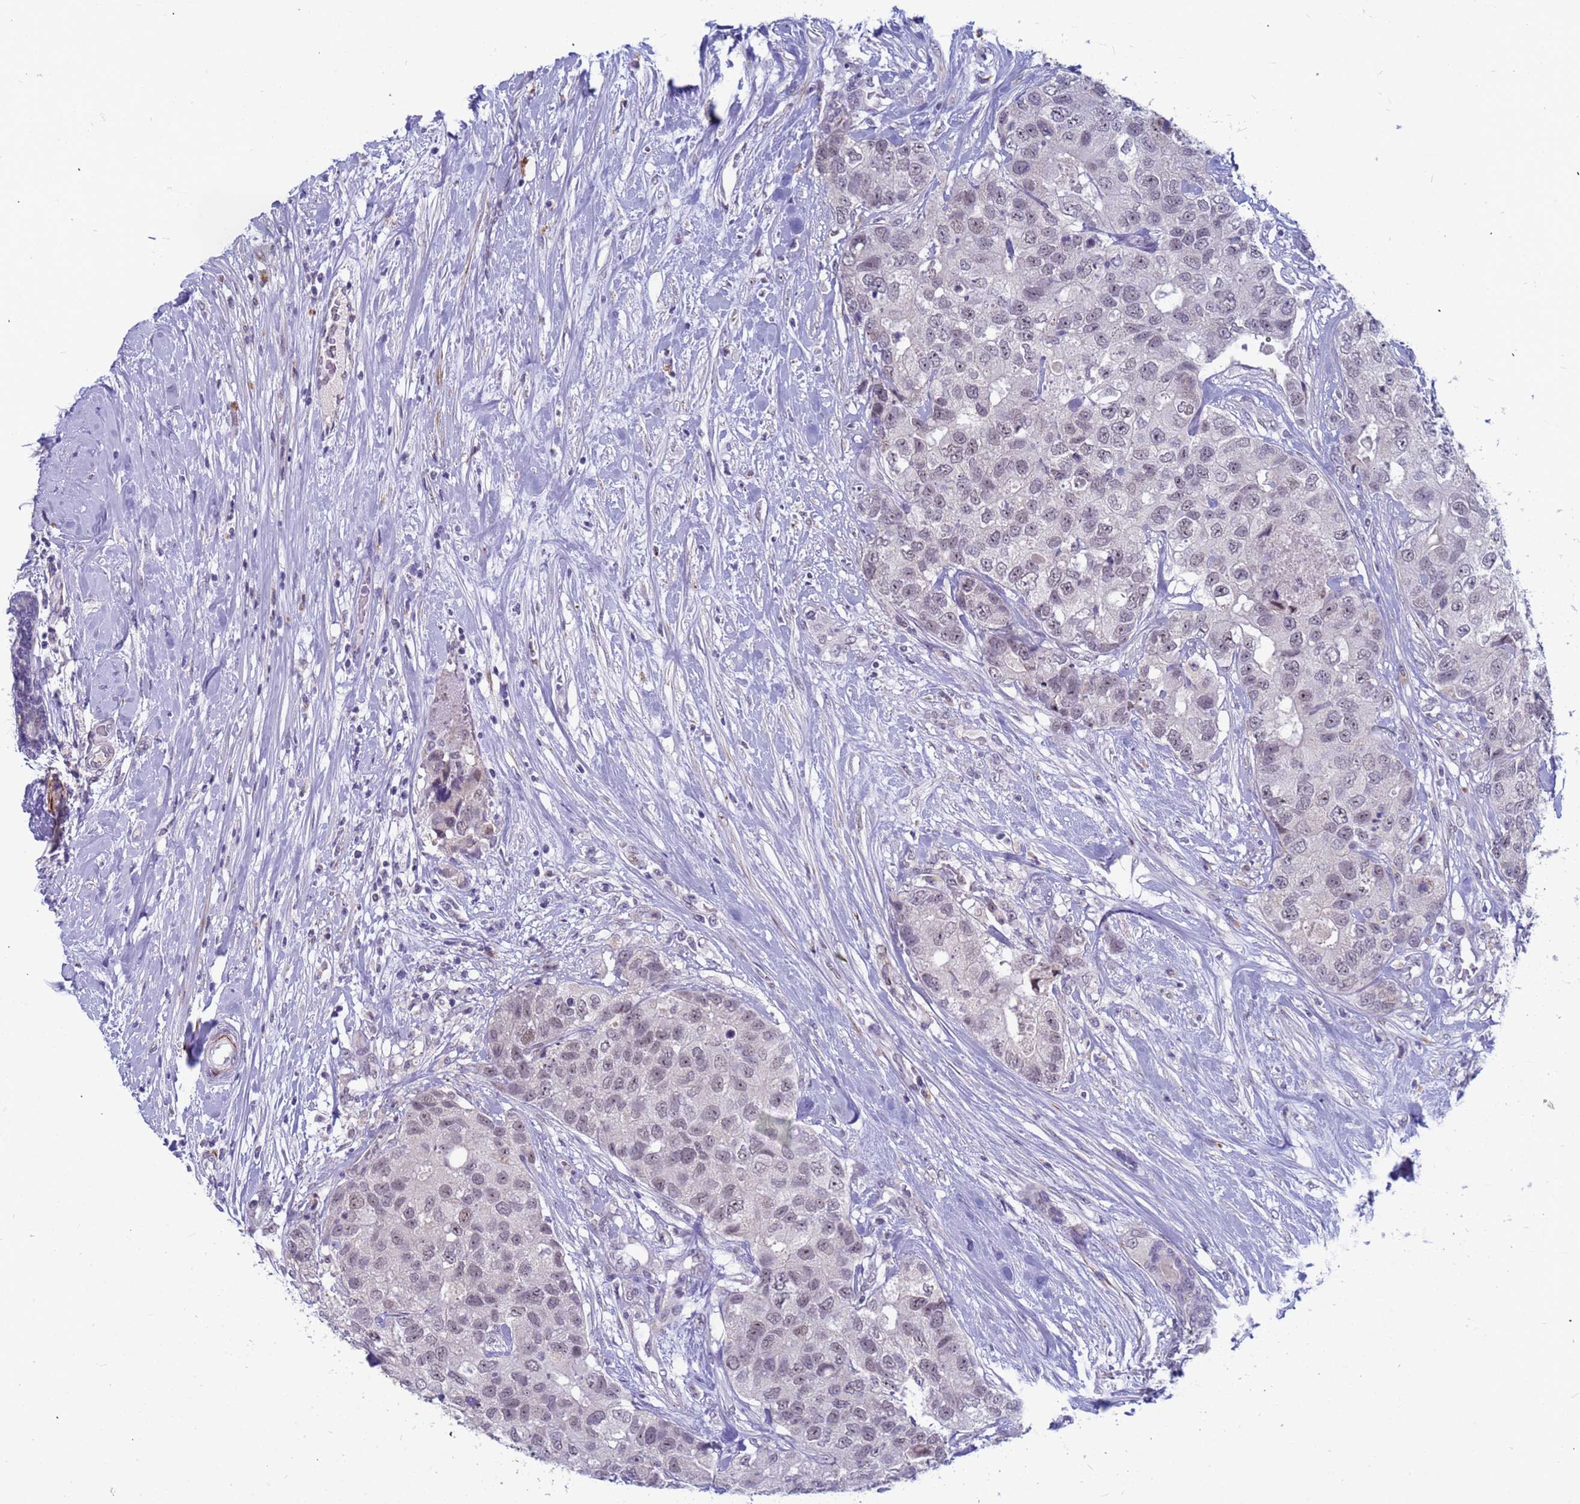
{"staining": {"intensity": "weak", "quantity": "25%-75%", "location": "nuclear"}, "tissue": "breast cancer", "cell_type": "Tumor cells", "image_type": "cancer", "snomed": [{"axis": "morphology", "description": "Duct carcinoma"}, {"axis": "topography", "description": "Breast"}], "caption": "Protein positivity by immunohistochemistry demonstrates weak nuclear staining in approximately 25%-75% of tumor cells in breast infiltrating ductal carcinoma.", "gene": "CXorf65", "patient": {"sex": "female", "age": 62}}